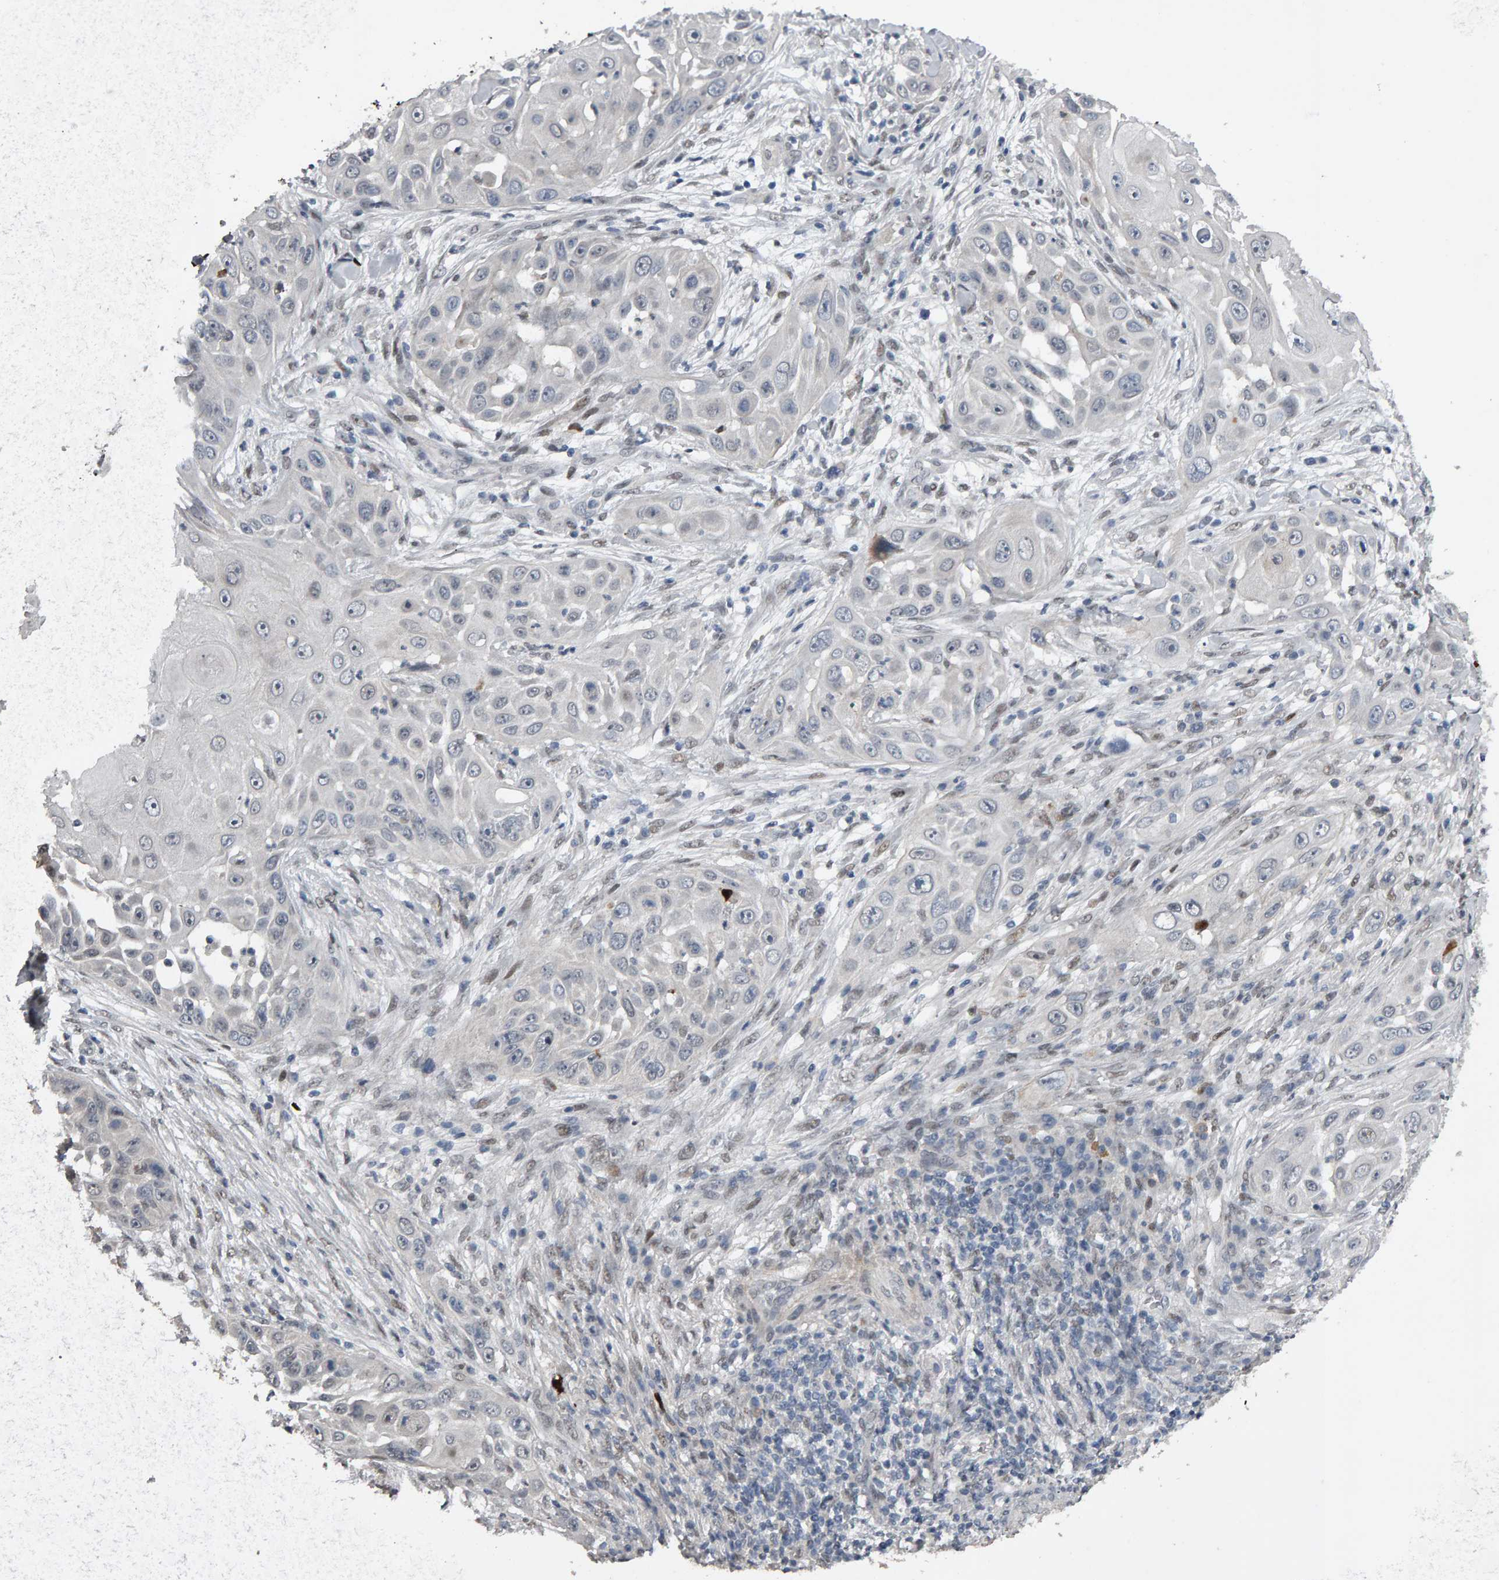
{"staining": {"intensity": "negative", "quantity": "none", "location": "none"}, "tissue": "skin cancer", "cell_type": "Tumor cells", "image_type": "cancer", "snomed": [{"axis": "morphology", "description": "Squamous cell carcinoma, NOS"}, {"axis": "topography", "description": "Skin"}], "caption": "Immunohistochemistry (IHC) of skin cancer exhibits no positivity in tumor cells. (DAB immunohistochemistry (IHC) visualized using brightfield microscopy, high magnification).", "gene": "IPO8", "patient": {"sex": "female", "age": 44}}